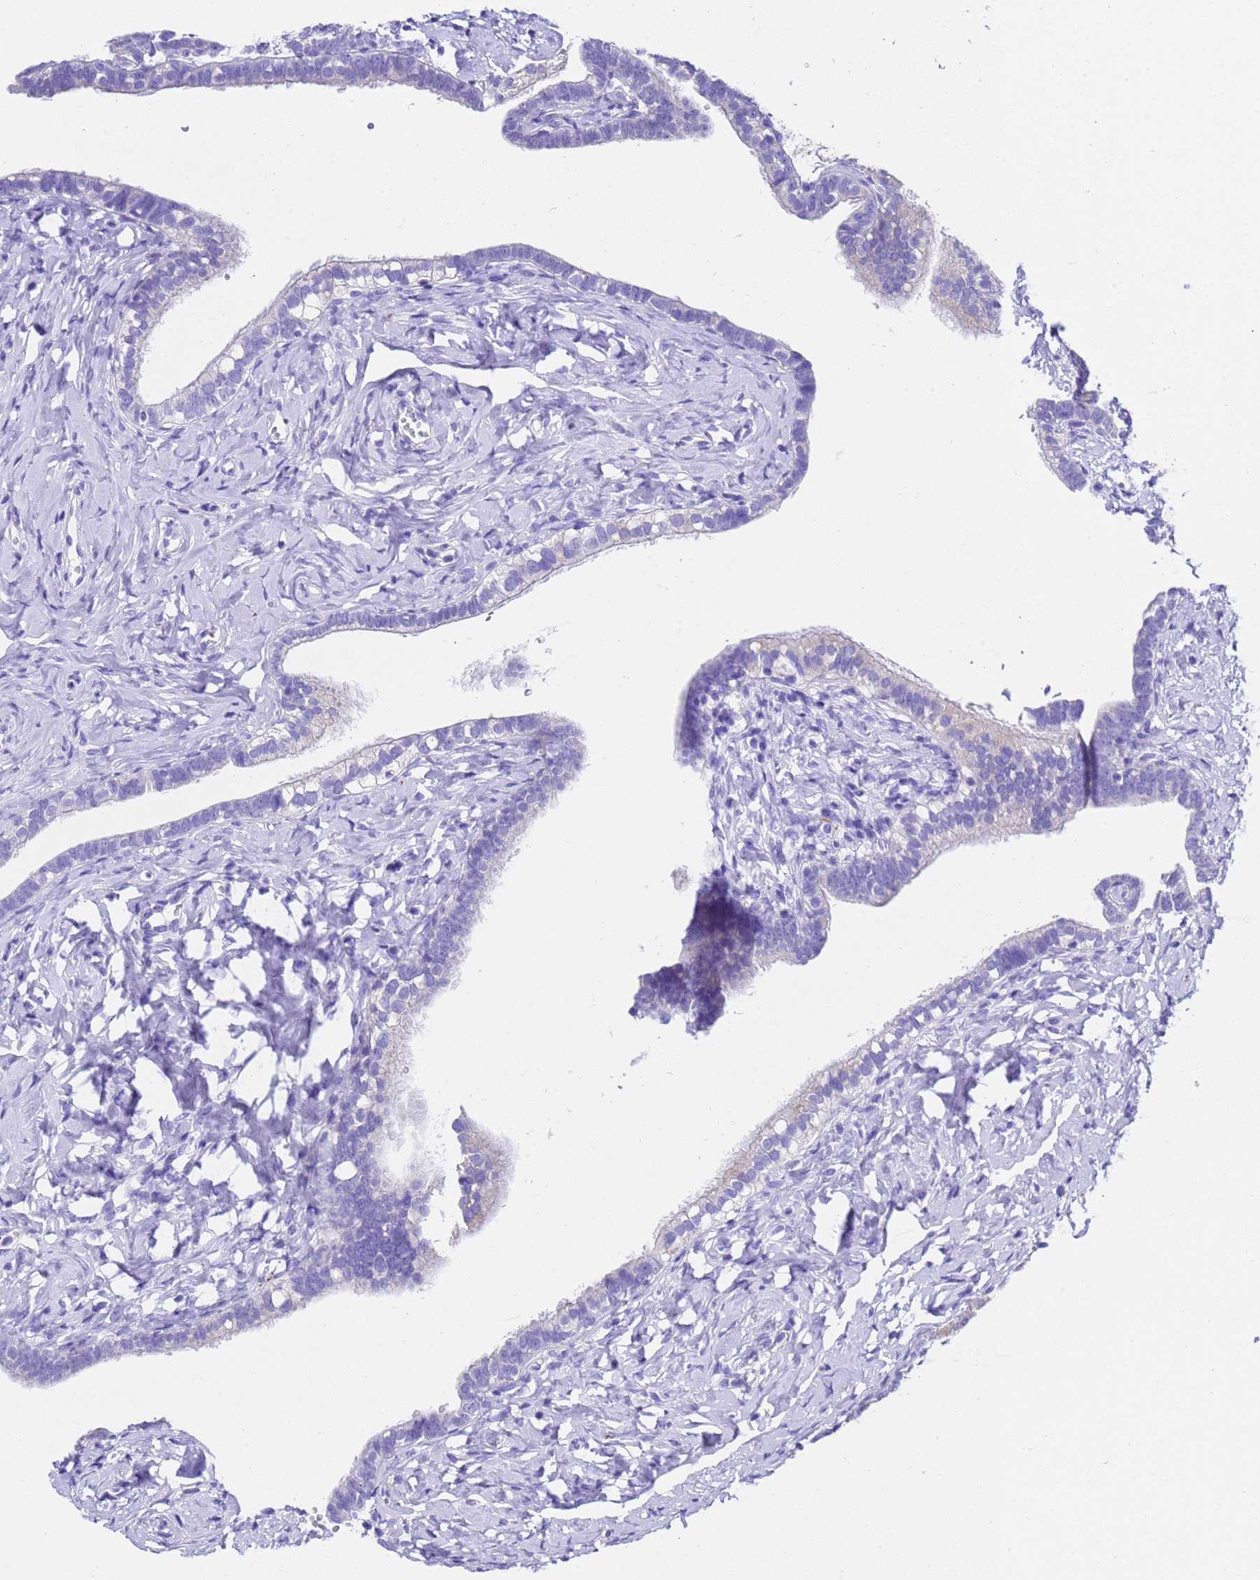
{"staining": {"intensity": "negative", "quantity": "none", "location": "none"}, "tissue": "fallopian tube", "cell_type": "Glandular cells", "image_type": "normal", "snomed": [{"axis": "morphology", "description": "Normal tissue, NOS"}, {"axis": "topography", "description": "Fallopian tube"}], "caption": "Glandular cells show no significant staining in benign fallopian tube.", "gene": "FAM72A", "patient": {"sex": "female", "age": 66}}